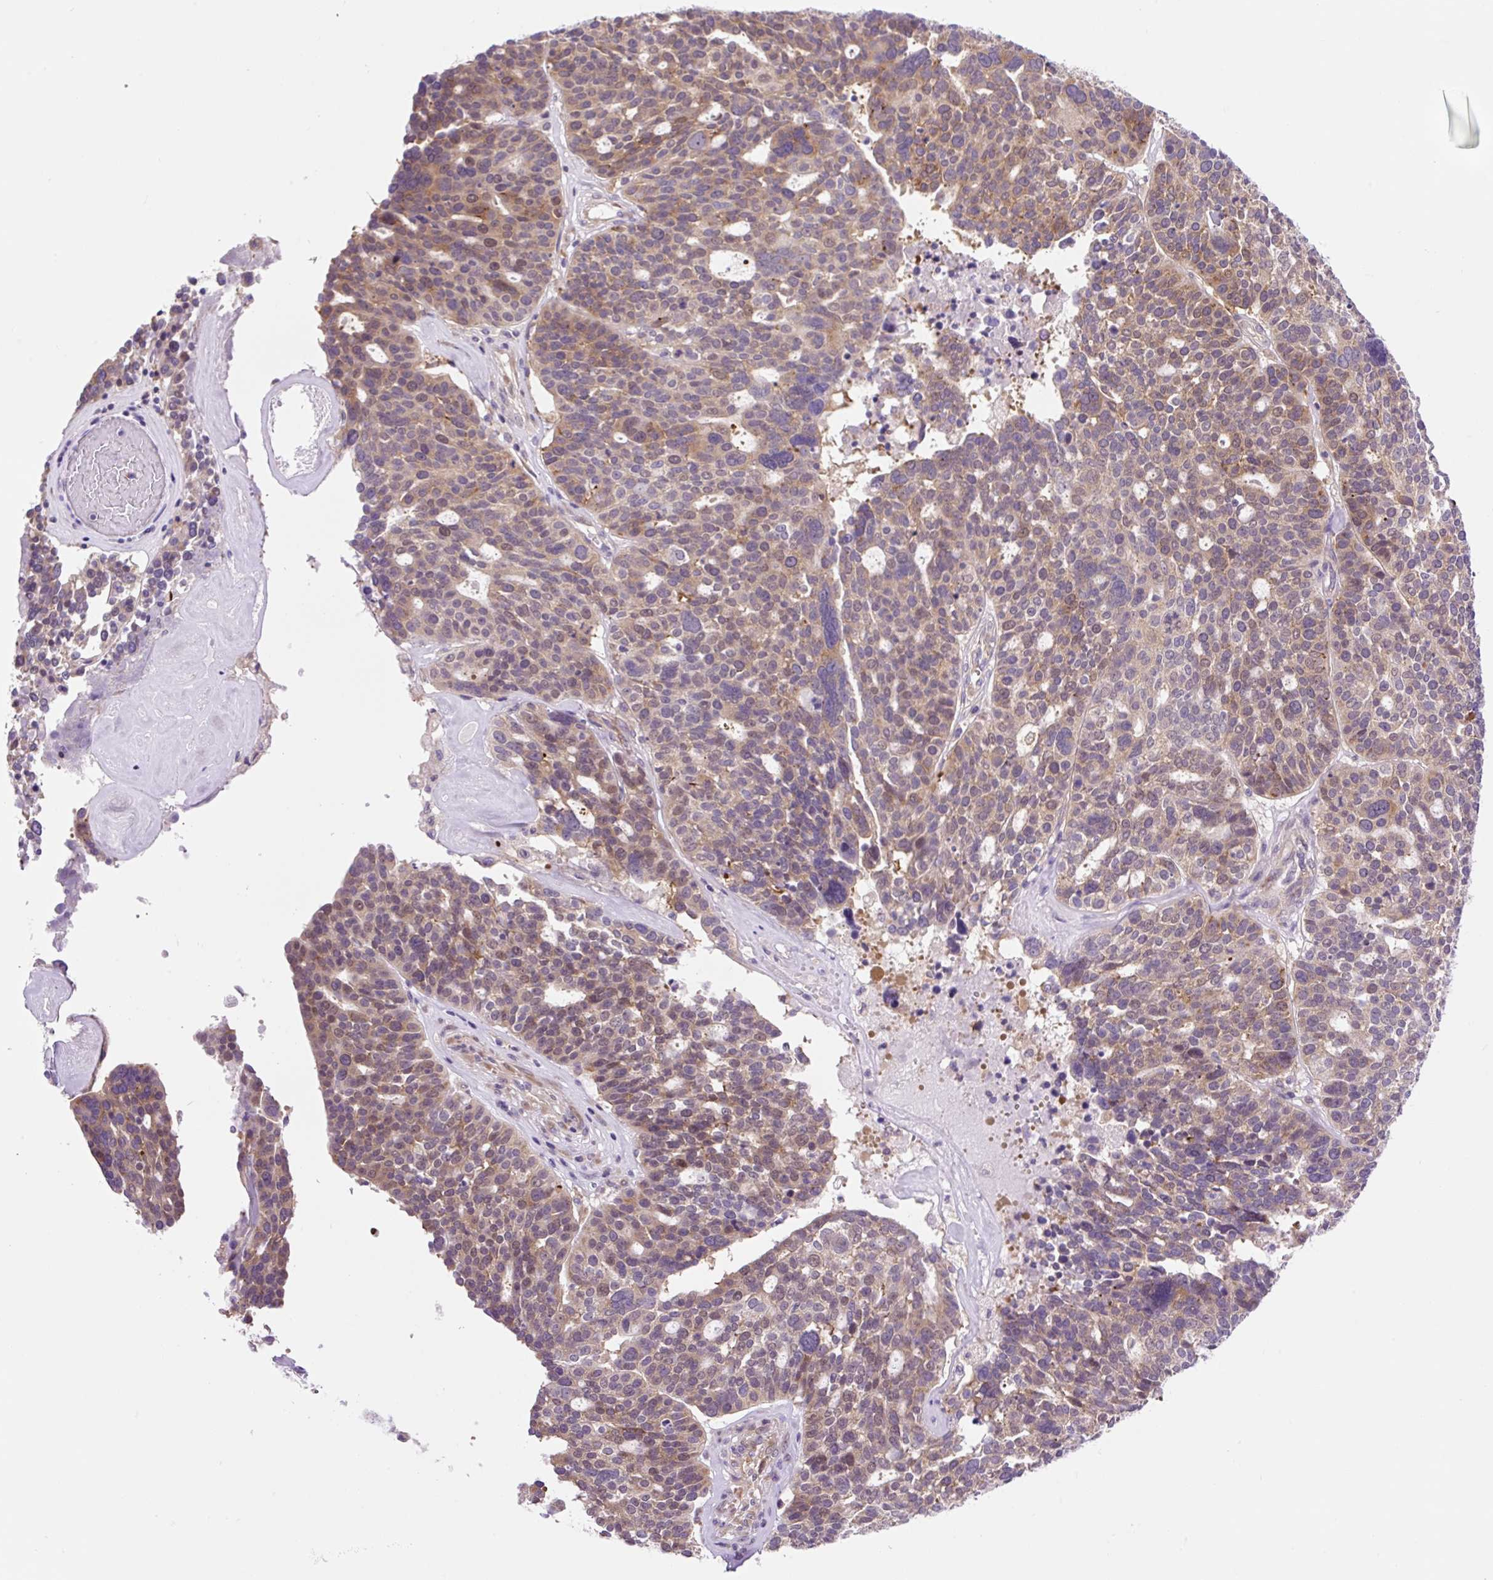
{"staining": {"intensity": "moderate", "quantity": ">75%", "location": "cytoplasmic/membranous"}, "tissue": "ovarian cancer", "cell_type": "Tumor cells", "image_type": "cancer", "snomed": [{"axis": "morphology", "description": "Cystadenocarcinoma, serous, NOS"}, {"axis": "topography", "description": "Ovary"}], "caption": "Human ovarian serous cystadenocarcinoma stained for a protein (brown) demonstrates moderate cytoplasmic/membranous positive positivity in approximately >75% of tumor cells.", "gene": "GPR45", "patient": {"sex": "female", "age": 59}}